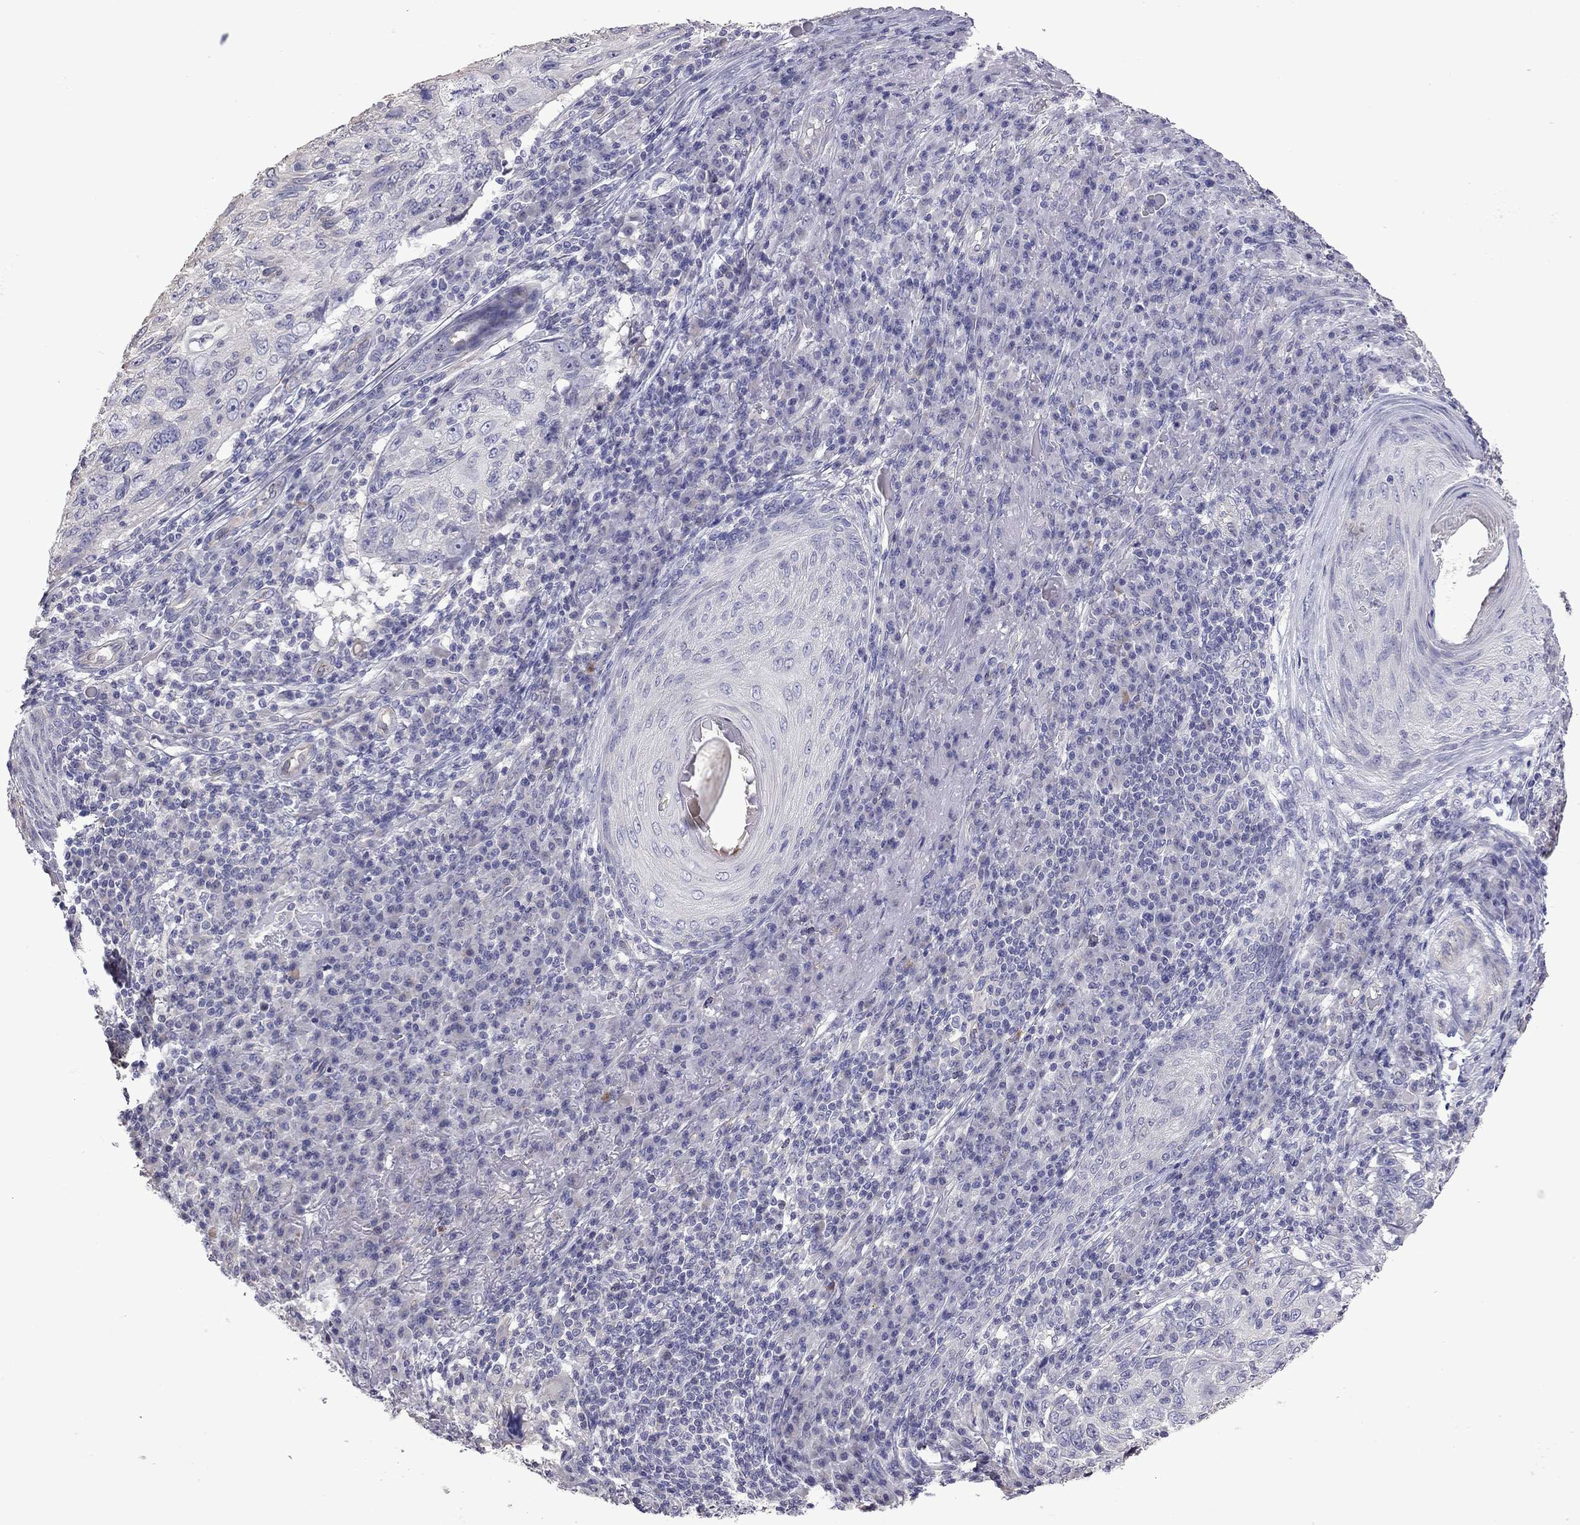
{"staining": {"intensity": "negative", "quantity": "none", "location": "none"}, "tissue": "skin cancer", "cell_type": "Tumor cells", "image_type": "cancer", "snomed": [{"axis": "morphology", "description": "Squamous cell carcinoma, NOS"}, {"axis": "topography", "description": "Skin"}], "caption": "Immunohistochemistry (IHC) of skin squamous cell carcinoma displays no positivity in tumor cells. The staining is performed using DAB (3,3'-diaminobenzidine) brown chromogen with nuclei counter-stained in using hematoxylin.", "gene": "FEZ1", "patient": {"sex": "male", "age": 92}}